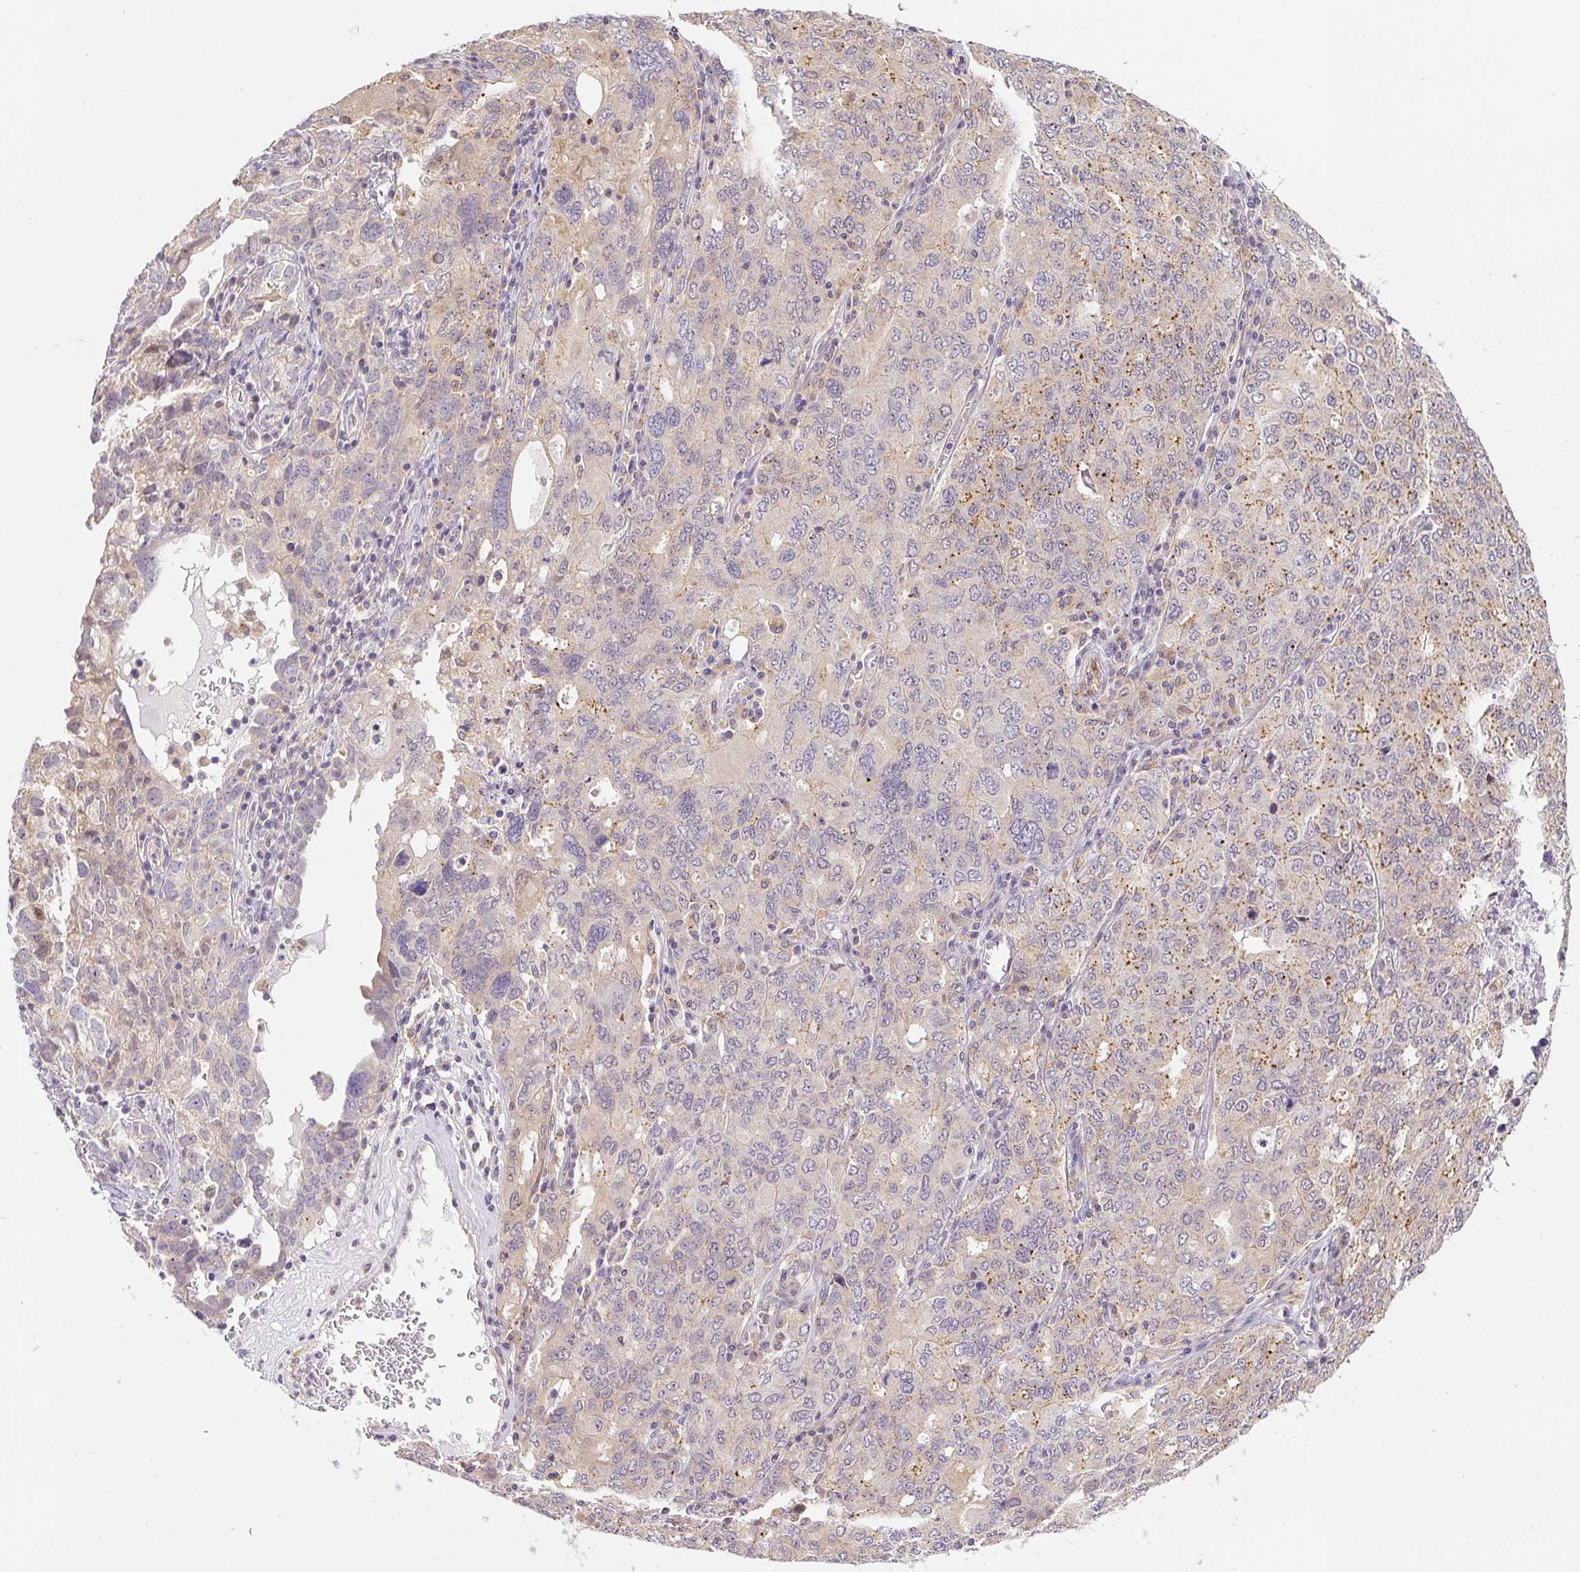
{"staining": {"intensity": "moderate", "quantity": "25%-75%", "location": "cytoplasmic/membranous"}, "tissue": "ovarian cancer", "cell_type": "Tumor cells", "image_type": "cancer", "snomed": [{"axis": "morphology", "description": "Carcinoma, endometroid"}, {"axis": "topography", "description": "Ovary"}], "caption": "The micrograph reveals staining of ovarian cancer (endometroid carcinoma), revealing moderate cytoplasmic/membranous protein expression (brown color) within tumor cells. The staining was performed using DAB (3,3'-diaminobenzidine), with brown indicating positive protein expression. Nuclei are stained blue with hematoxylin.", "gene": "PLA2G4A", "patient": {"sex": "female", "age": 62}}